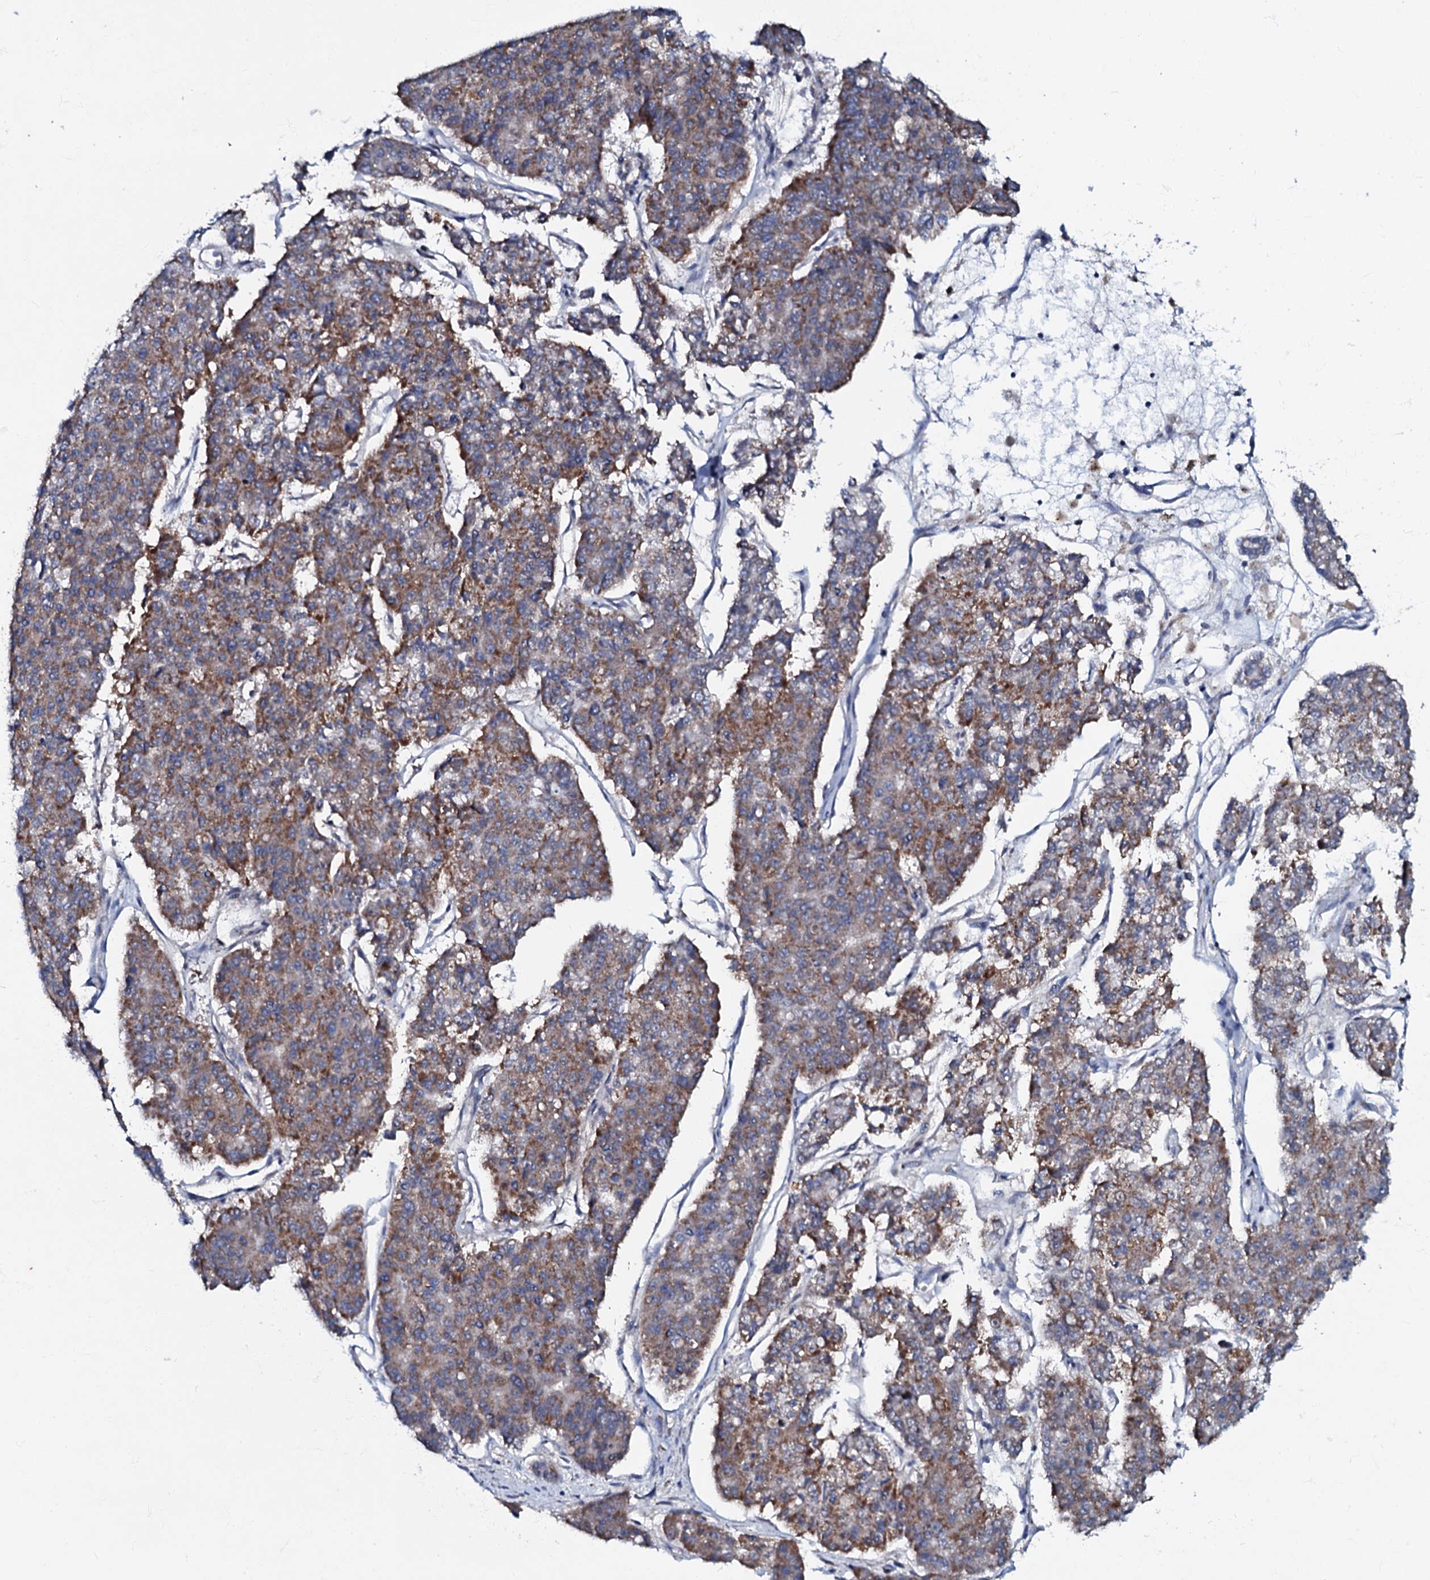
{"staining": {"intensity": "moderate", "quantity": ">75%", "location": "cytoplasmic/membranous"}, "tissue": "pancreatic cancer", "cell_type": "Tumor cells", "image_type": "cancer", "snomed": [{"axis": "morphology", "description": "Adenocarcinoma, NOS"}, {"axis": "topography", "description": "Pancreas"}], "caption": "Immunohistochemical staining of human pancreatic cancer (adenocarcinoma) displays moderate cytoplasmic/membranous protein staining in about >75% of tumor cells.", "gene": "MRPL51", "patient": {"sex": "male", "age": 50}}